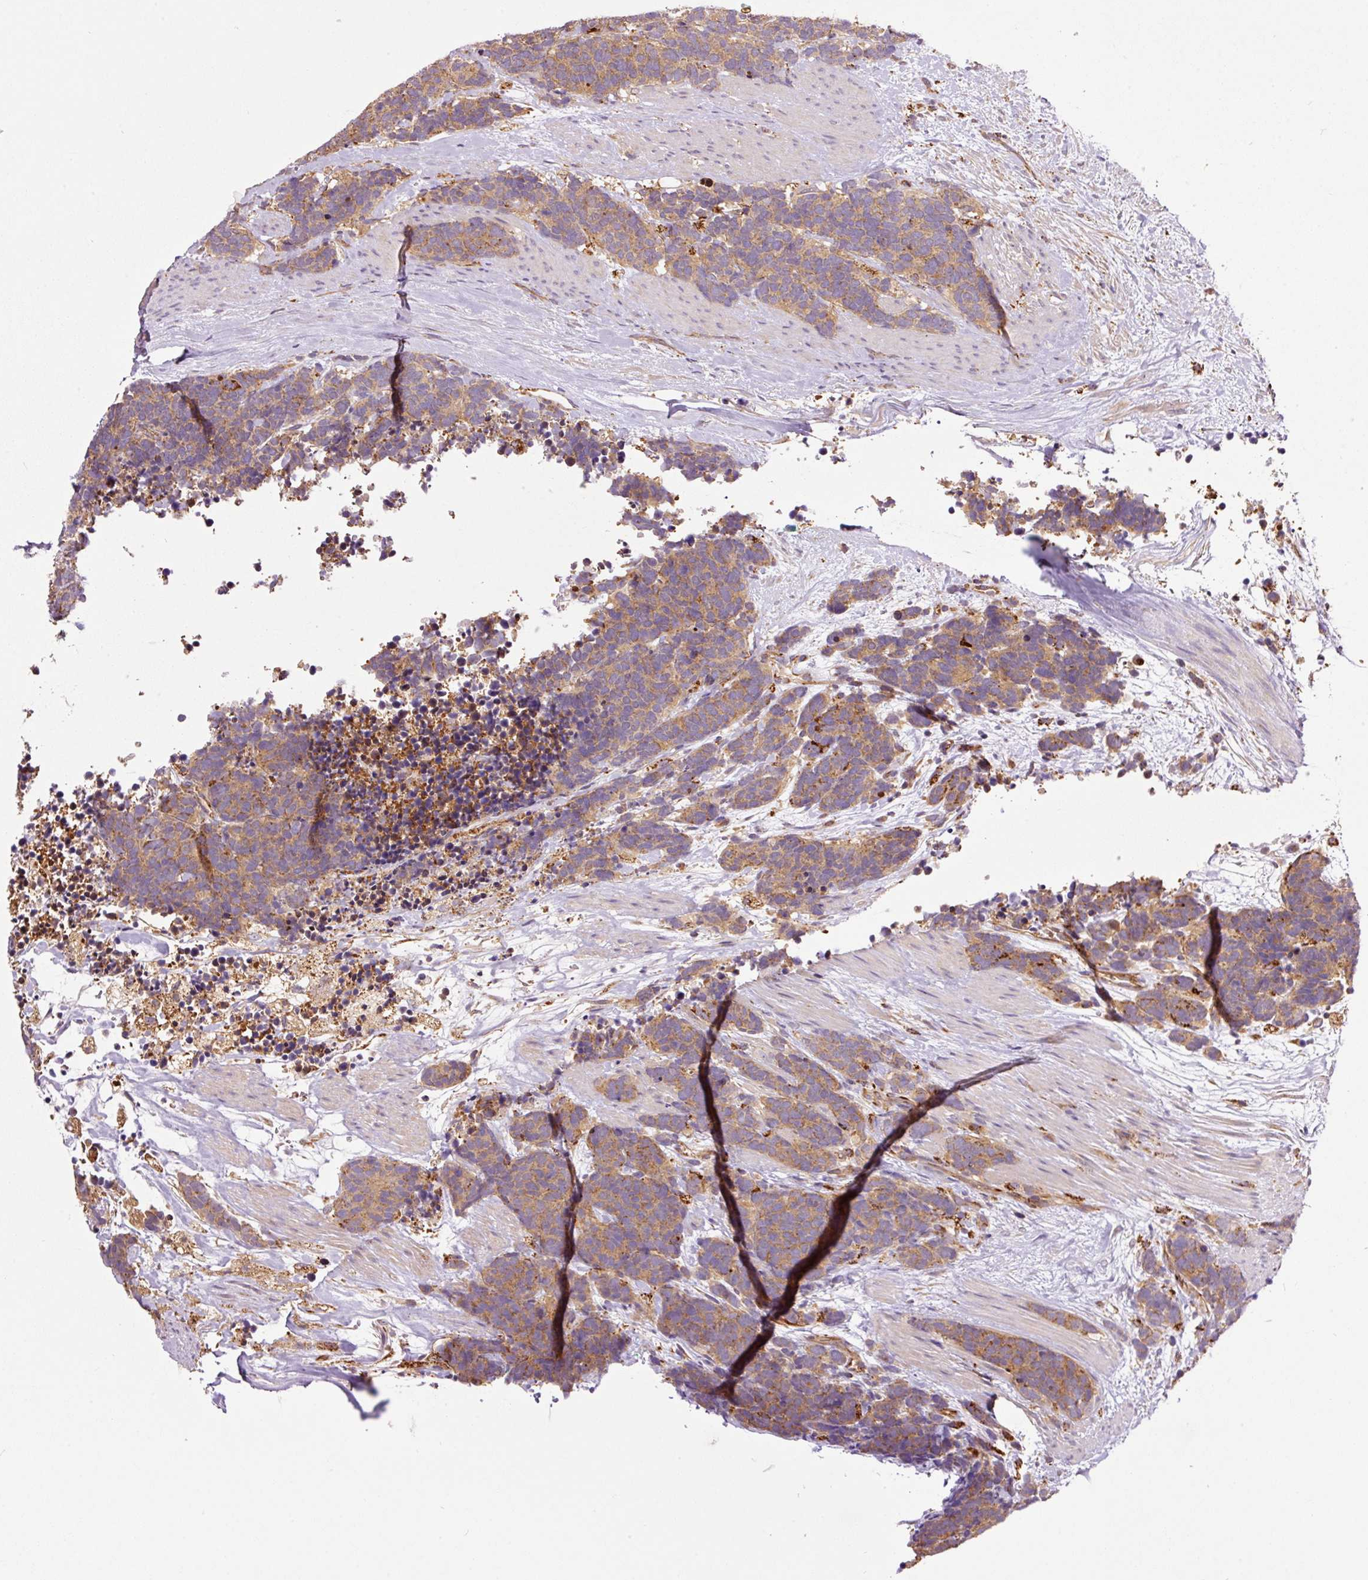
{"staining": {"intensity": "moderate", "quantity": ">75%", "location": "cytoplasmic/membranous"}, "tissue": "carcinoid", "cell_type": "Tumor cells", "image_type": "cancer", "snomed": [{"axis": "morphology", "description": "Carcinoma, NOS"}, {"axis": "morphology", "description": "Carcinoid, malignant, NOS"}, {"axis": "topography", "description": "Prostate"}], "caption": "Immunohistochemistry (IHC) of human carcinoid demonstrates medium levels of moderate cytoplasmic/membranous expression in approximately >75% of tumor cells. The staining was performed using DAB (3,3'-diaminobenzidine), with brown indicating positive protein expression. Nuclei are stained blue with hematoxylin.", "gene": "PCK2", "patient": {"sex": "male", "age": 57}}